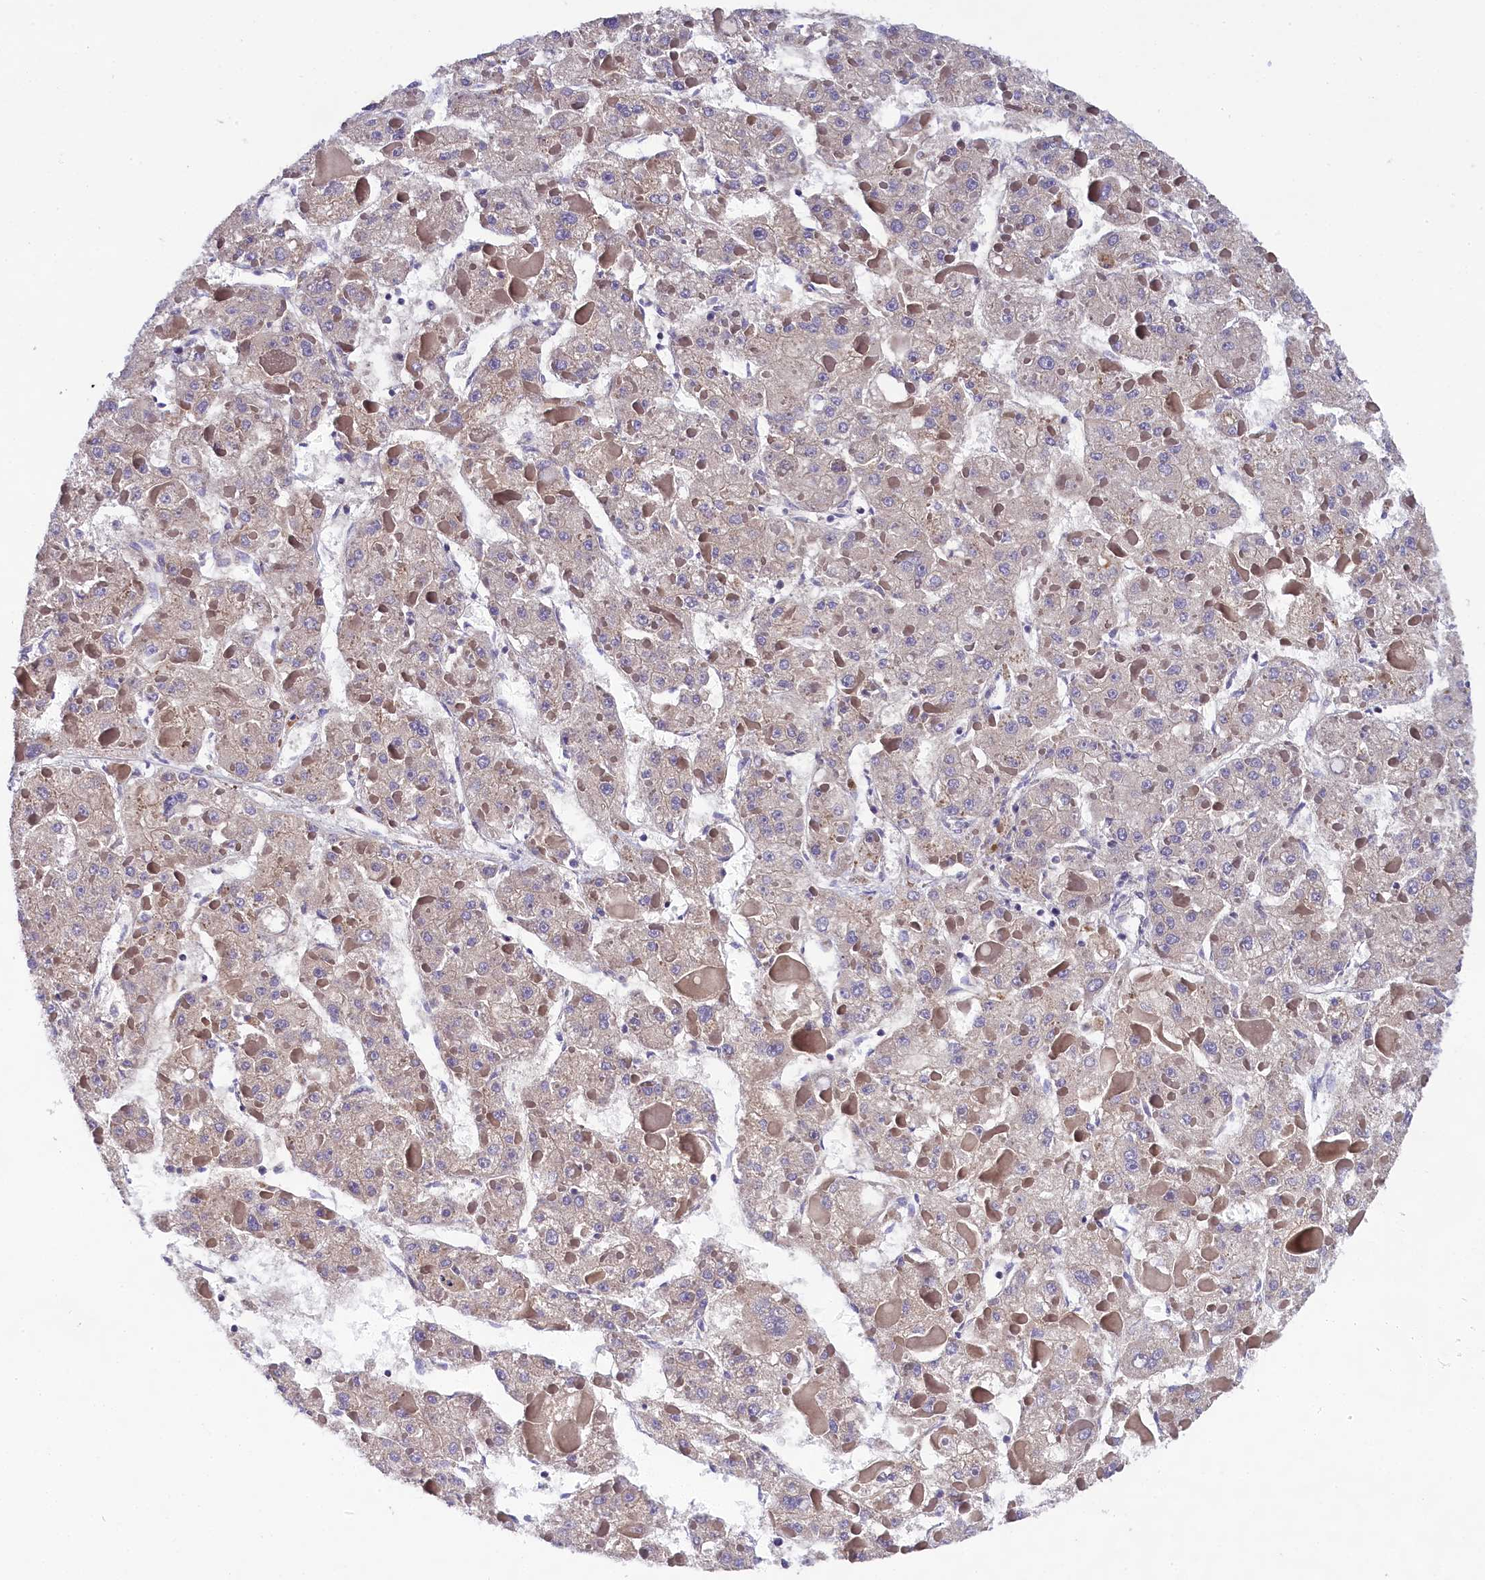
{"staining": {"intensity": "negative", "quantity": "none", "location": "none"}, "tissue": "liver cancer", "cell_type": "Tumor cells", "image_type": "cancer", "snomed": [{"axis": "morphology", "description": "Carcinoma, Hepatocellular, NOS"}, {"axis": "topography", "description": "Liver"}], "caption": "Protein analysis of hepatocellular carcinoma (liver) demonstrates no significant staining in tumor cells.", "gene": "SP4", "patient": {"sex": "female", "age": 73}}